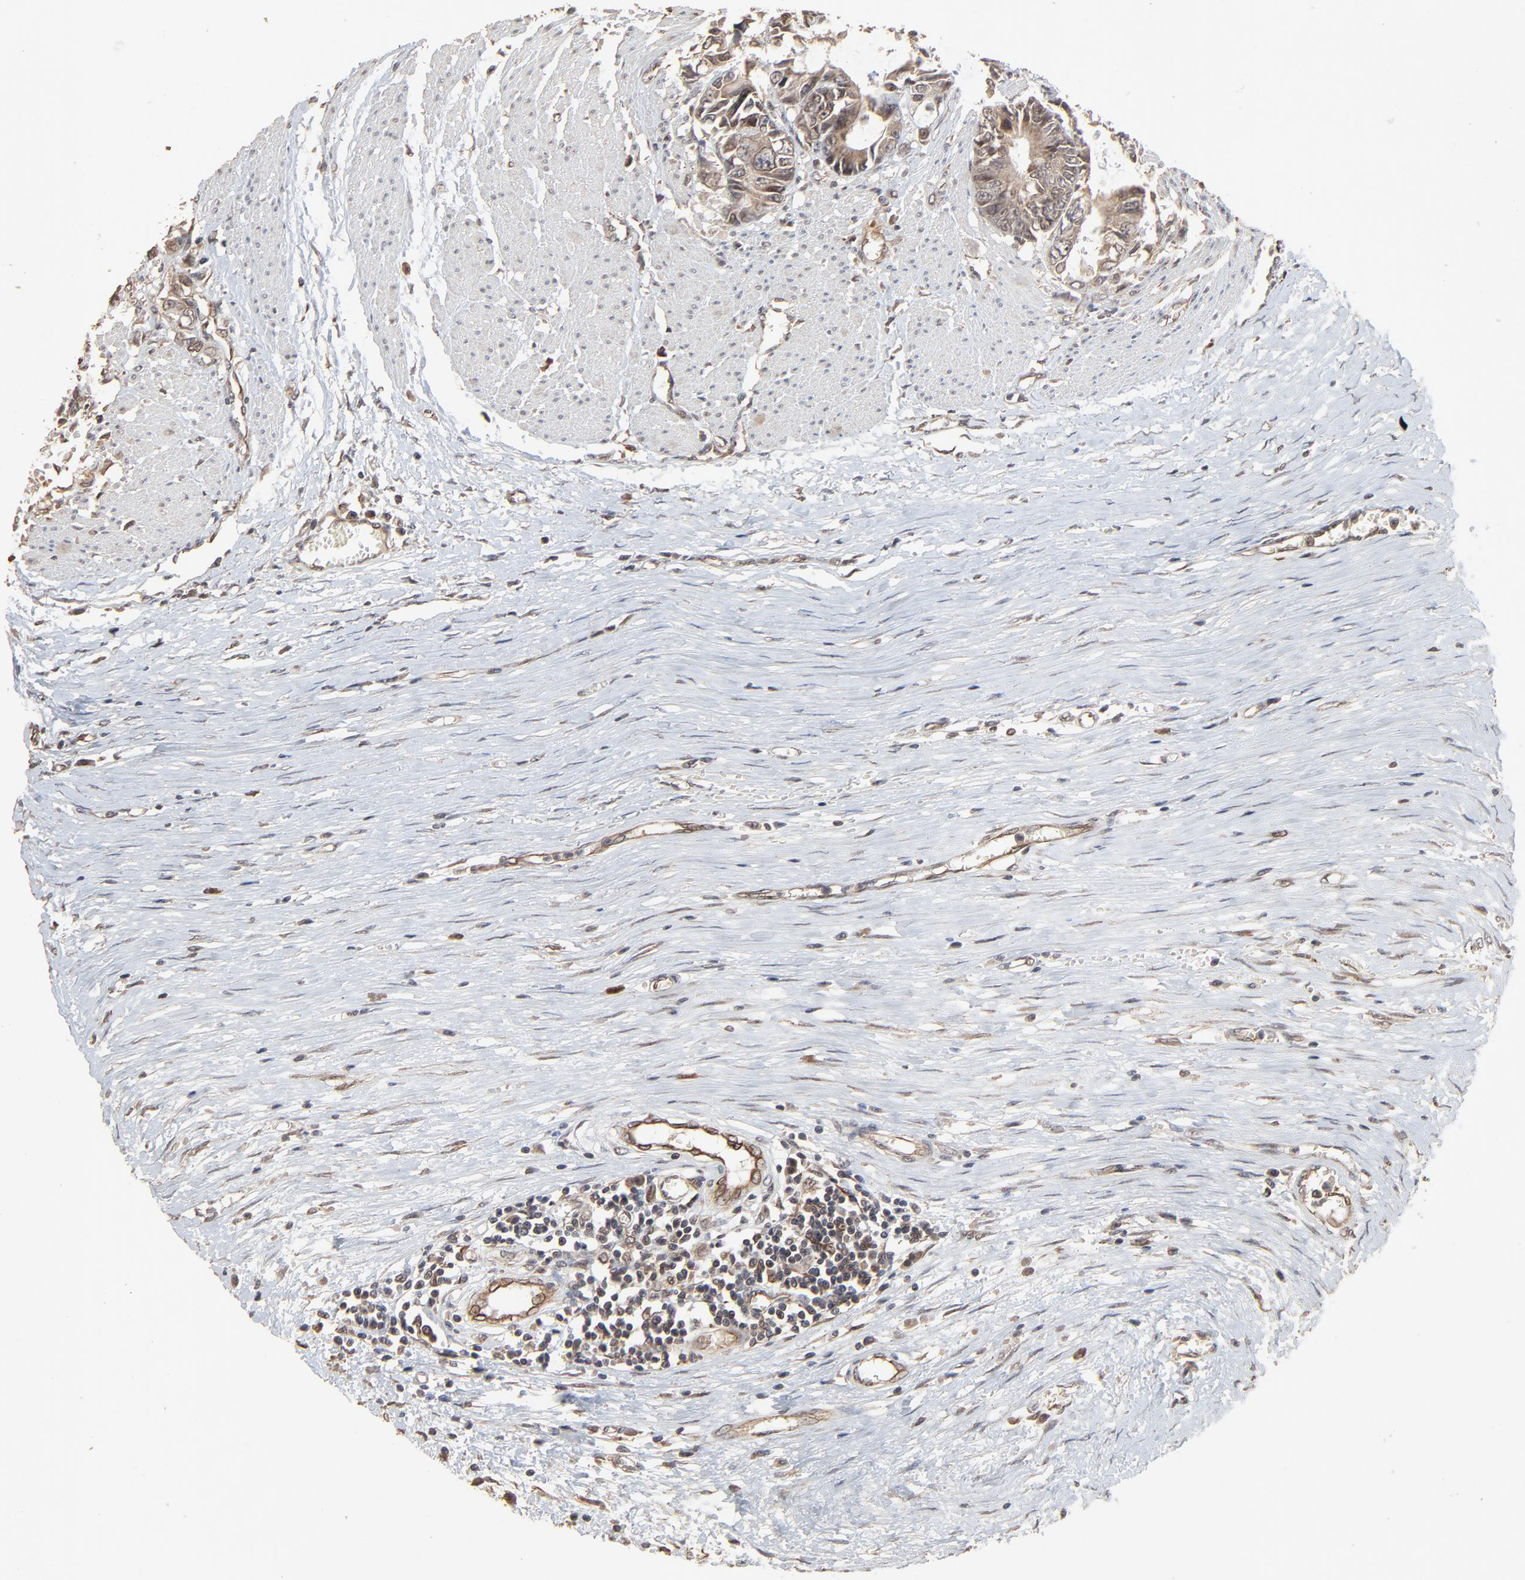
{"staining": {"intensity": "moderate", "quantity": "25%-75%", "location": "cytoplasmic/membranous,nuclear"}, "tissue": "colorectal cancer", "cell_type": "Tumor cells", "image_type": "cancer", "snomed": [{"axis": "morphology", "description": "Adenocarcinoma, NOS"}, {"axis": "topography", "description": "Rectum"}], "caption": "DAB (3,3'-diaminobenzidine) immunohistochemical staining of human adenocarcinoma (colorectal) shows moderate cytoplasmic/membranous and nuclear protein expression in approximately 25%-75% of tumor cells.", "gene": "FAM227A", "patient": {"sex": "female", "age": 98}}